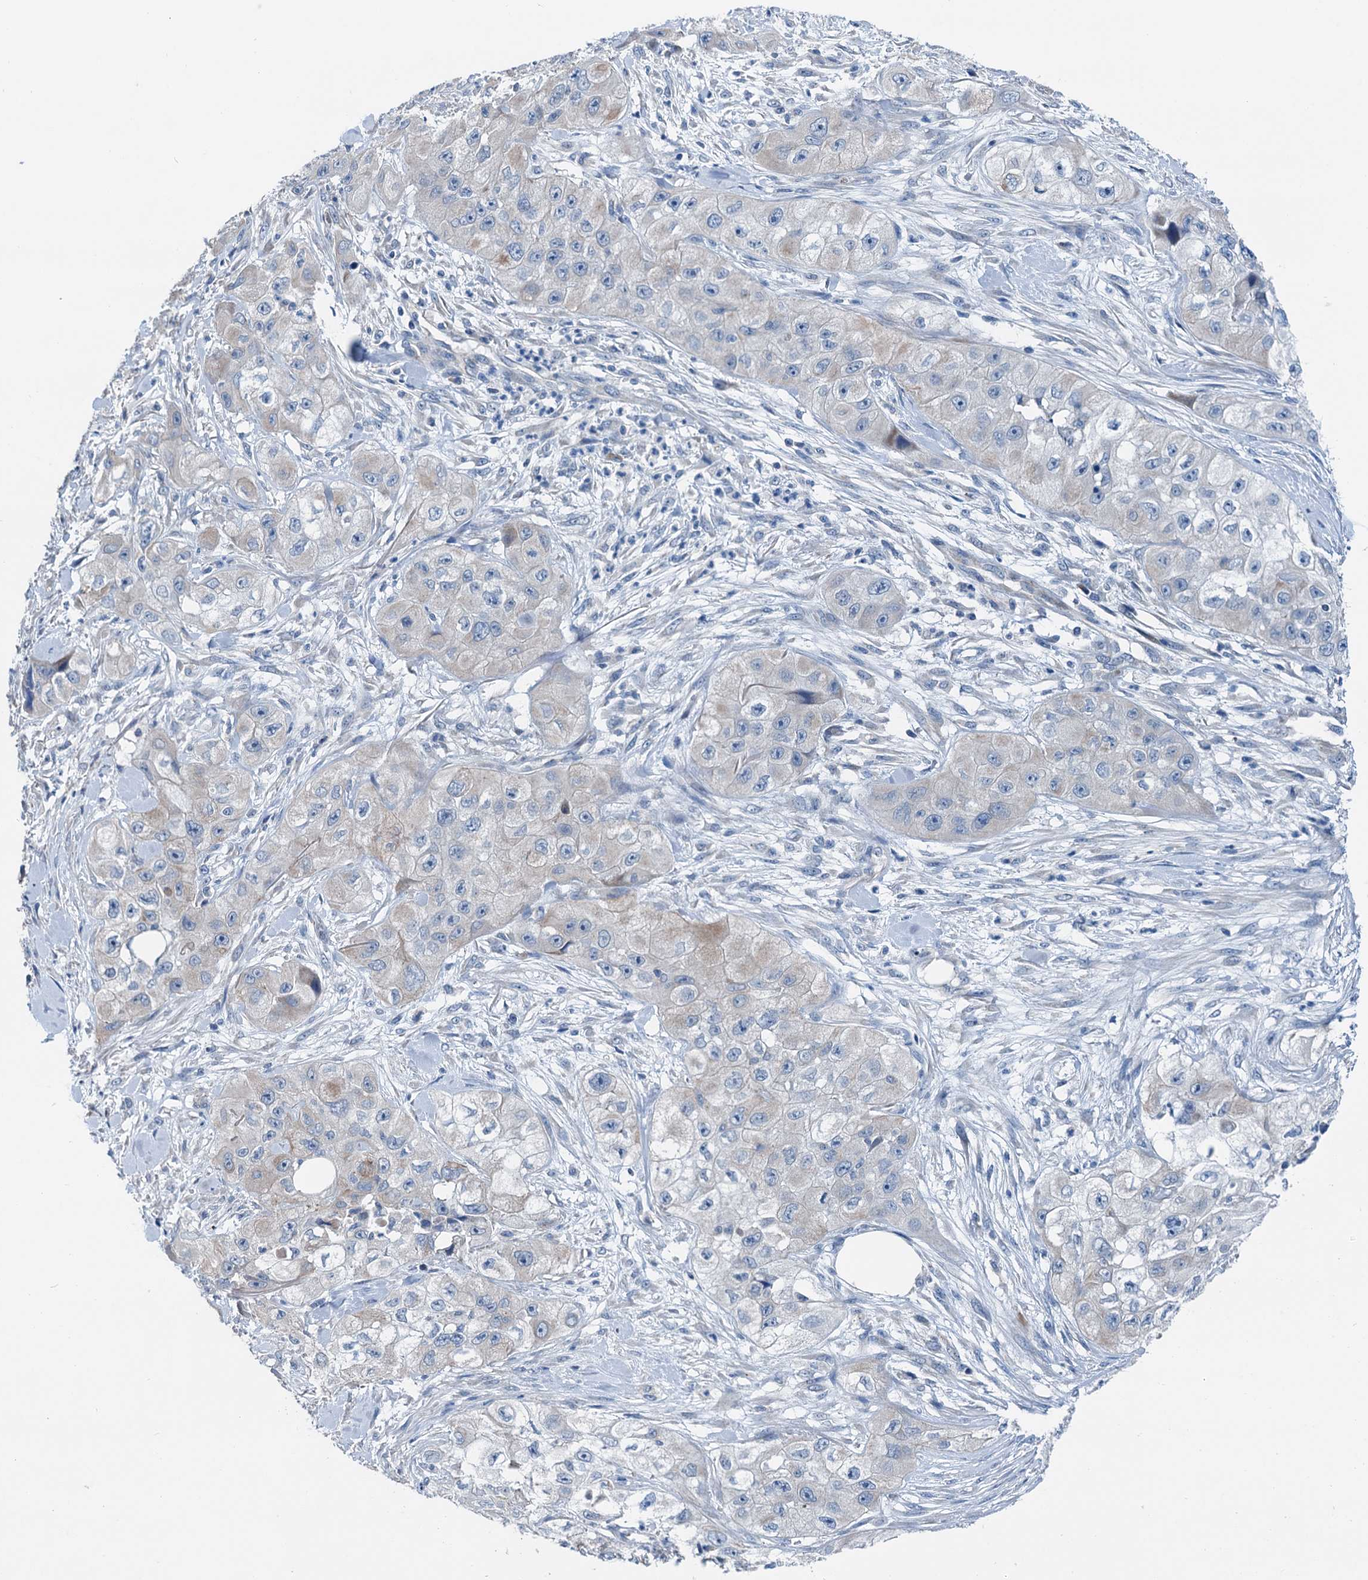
{"staining": {"intensity": "weak", "quantity": "<25%", "location": "cytoplasmic/membranous"}, "tissue": "skin cancer", "cell_type": "Tumor cells", "image_type": "cancer", "snomed": [{"axis": "morphology", "description": "Squamous cell carcinoma, NOS"}, {"axis": "topography", "description": "Skin"}, {"axis": "topography", "description": "Subcutis"}], "caption": "Immunohistochemical staining of human squamous cell carcinoma (skin) shows no significant staining in tumor cells.", "gene": "ELAC1", "patient": {"sex": "male", "age": 73}}